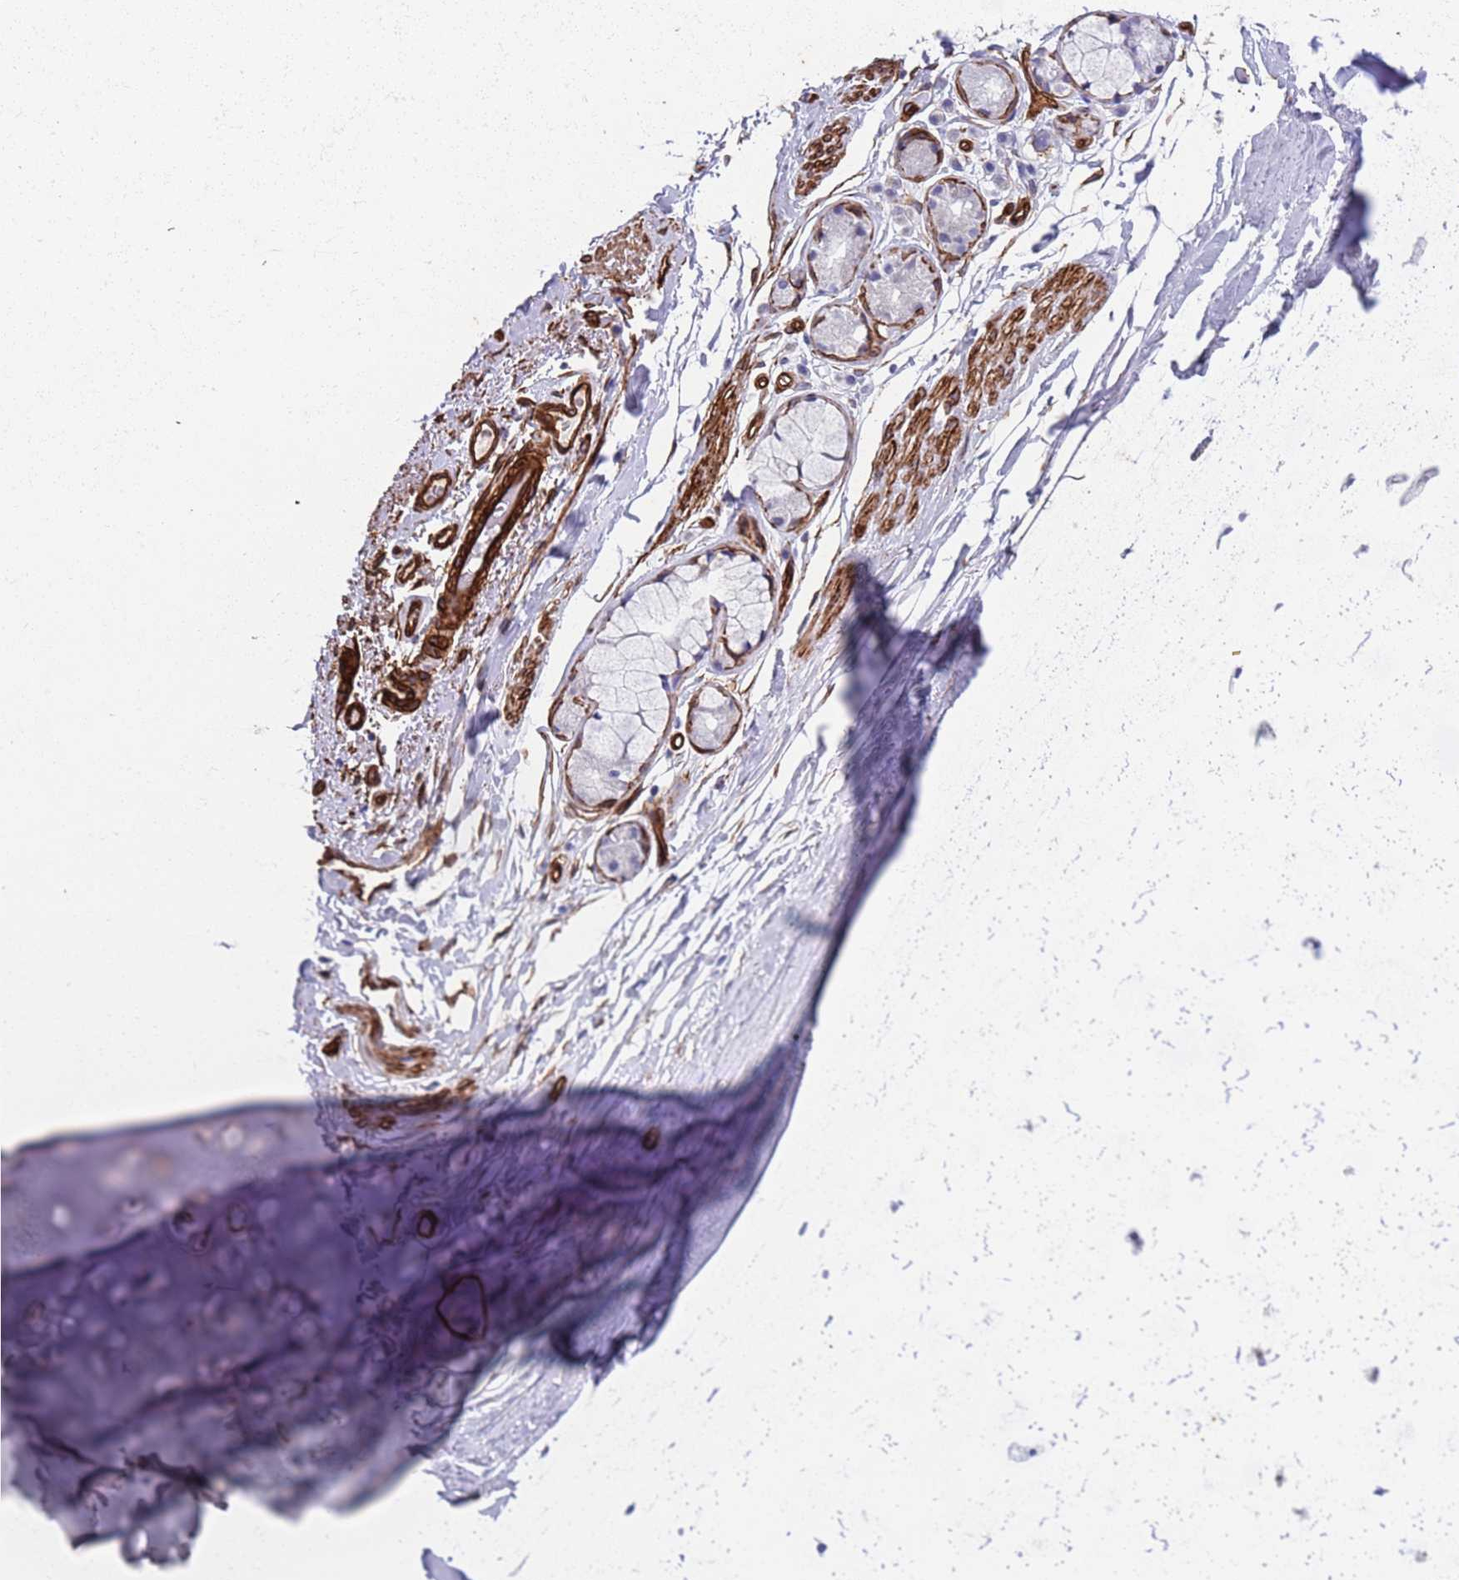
{"staining": {"intensity": "strong", "quantity": ">75%", "location": "cytoplasmic/membranous"}, "tissue": "adipose tissue", "cell_type": "Adipocytes", "image_type": "normal", "snomed": [{"axis": "morphology", "description": "Normal tissue, NOS"}, {"axis": "topography", "description": "Lymph node"}, {"axis": "topography", "description": "Bronchus"}], "caption": "This image shows IHC staining of benign adipose tissue, with high strong cytoplasmic/membranous positivity in about >75% of adipocytes.", "gene": "CAV2", "patient": {"sex": "male", "age": 63}}